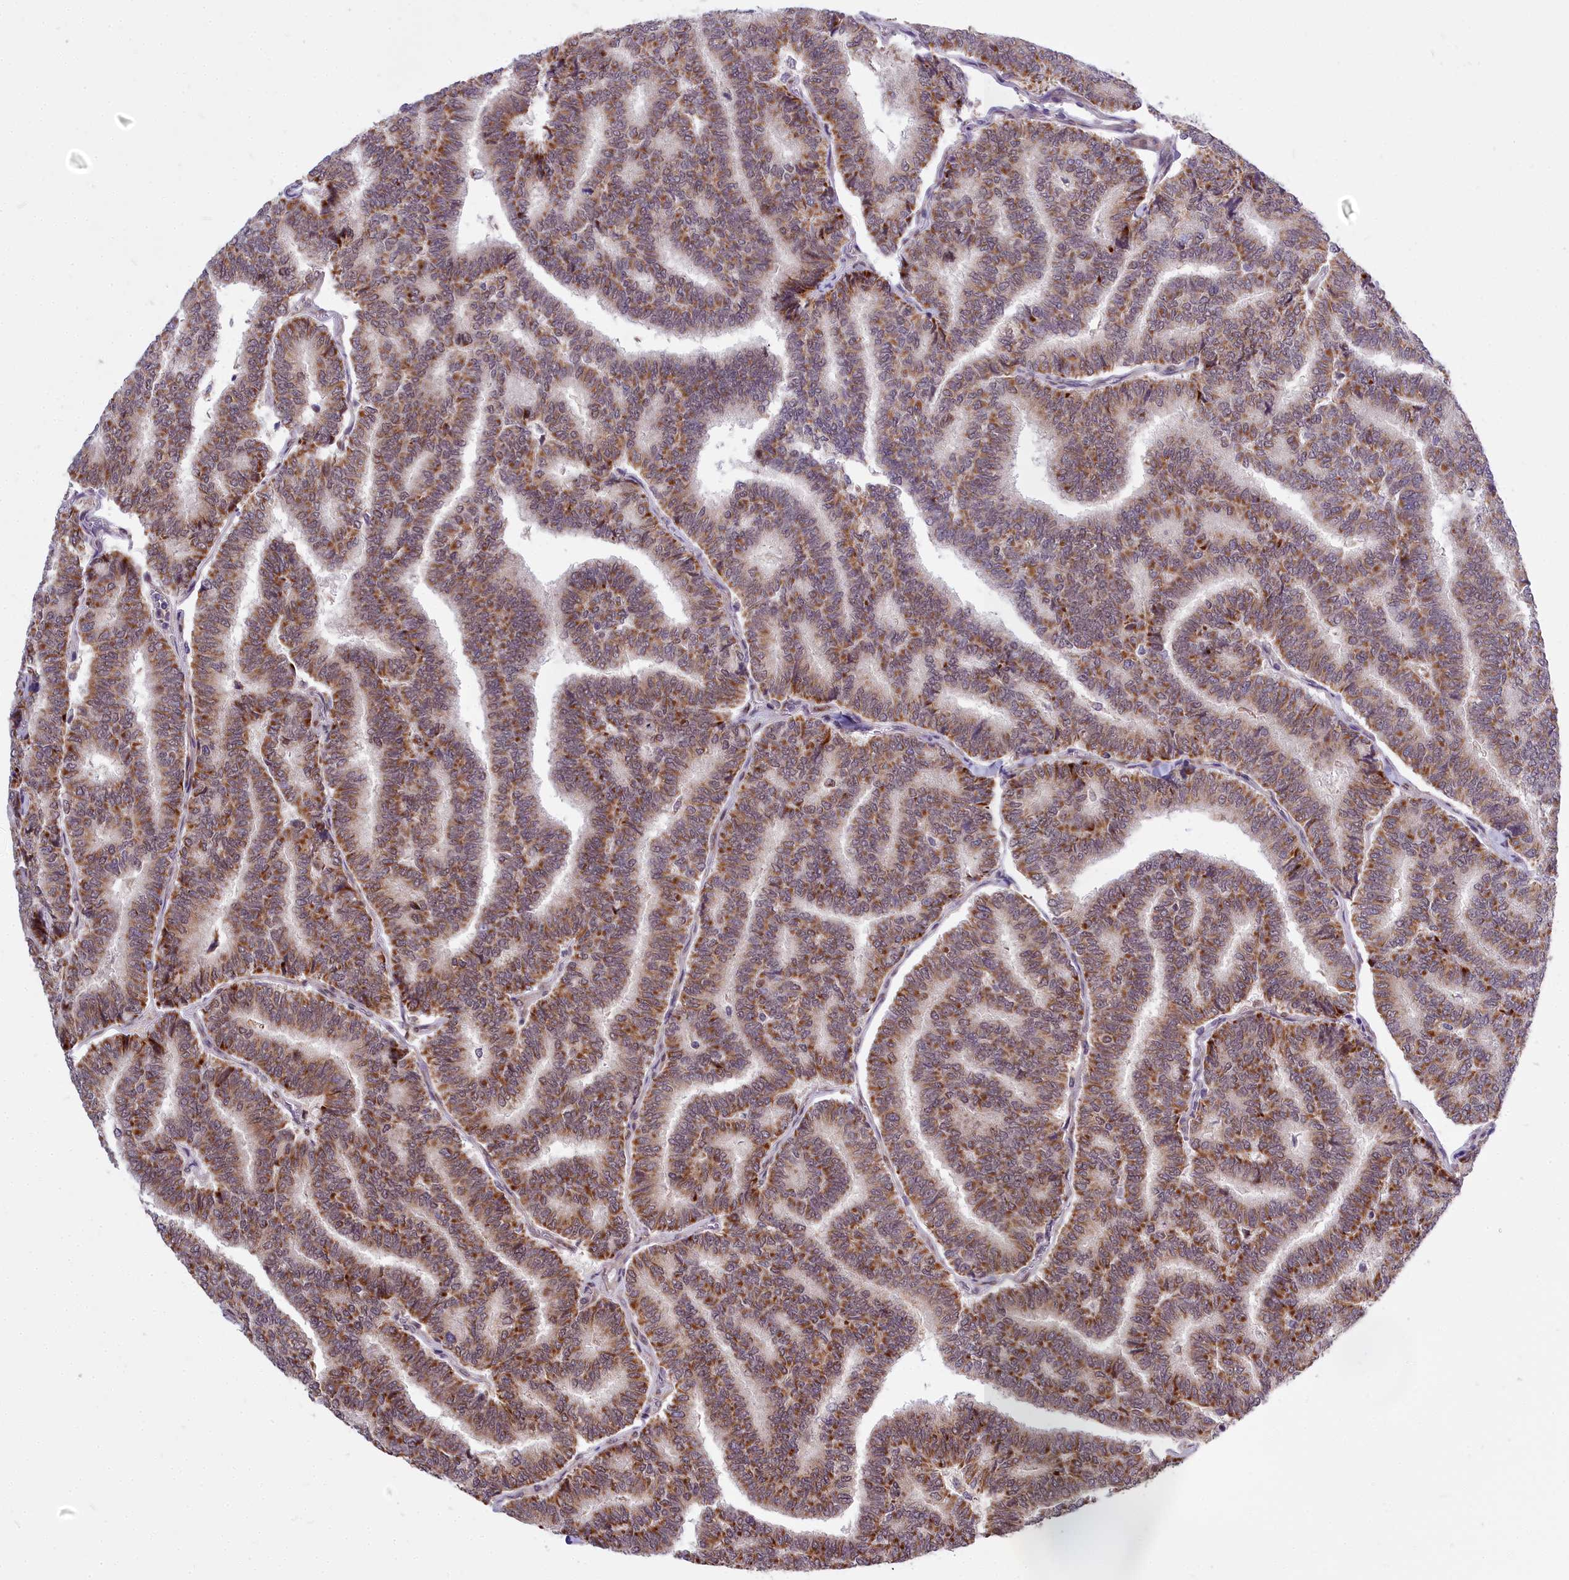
{"staining": {"intensity": "moderate", "quantity": "25%-75%", "location": "cytoplasmic/membranous"}, "tissue": "thyroid cancer", "cell_type": "Tumor cells", "image_type": "cancer", "snomed": [{"axis": "morphology", "description": "Papillary adenocarcinoma, NOS"}, {"axis": "topography", "description": "Thyroid gland"}], "caption": "This is an image of immunohistochemistry staining of thyroid cancer, which shows moderate staining in the cytoplasmic/membranous of tumor cells.", "gene": "ABCB8", "patient": {"sex": "female", "age": 35}}